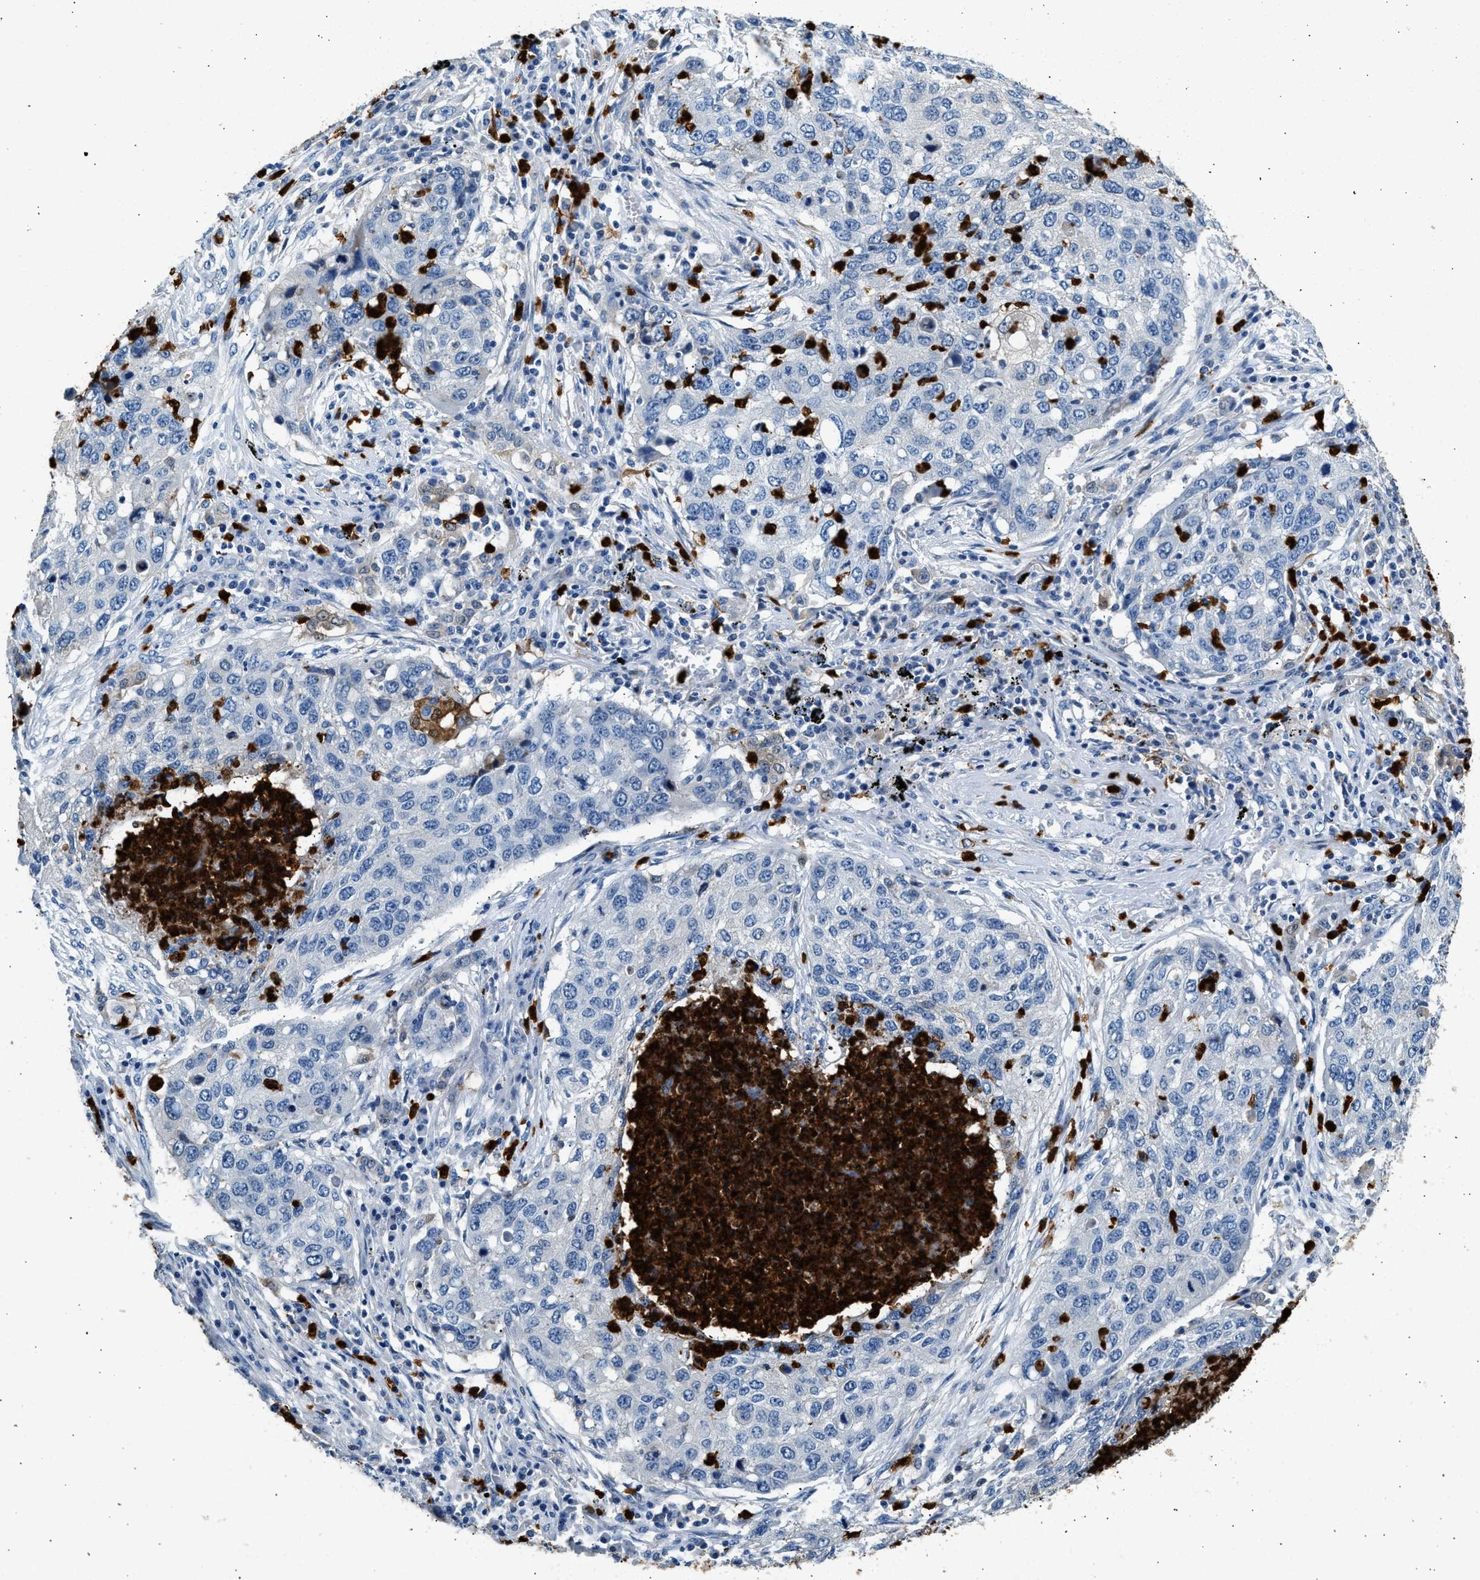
{"staining": {"intensity": "negative", "quantity": "none", "location": "none"}, "tissue": "lung cancer", "cell_type": "Tumor cells", "image_type": "cancer", "snomed": [{"axis": "morphology", "description": "Squamous cell carcinoma, NOS"}, {"axis": "topography", "description": "Lung"}], "caption": "This is an immunohistochemistry (IHC) micrograph of lung cancer. There is no positivity in tumor cells.", "gene": "ANXA3", "patient": {"sex": "female", "age": 63}}